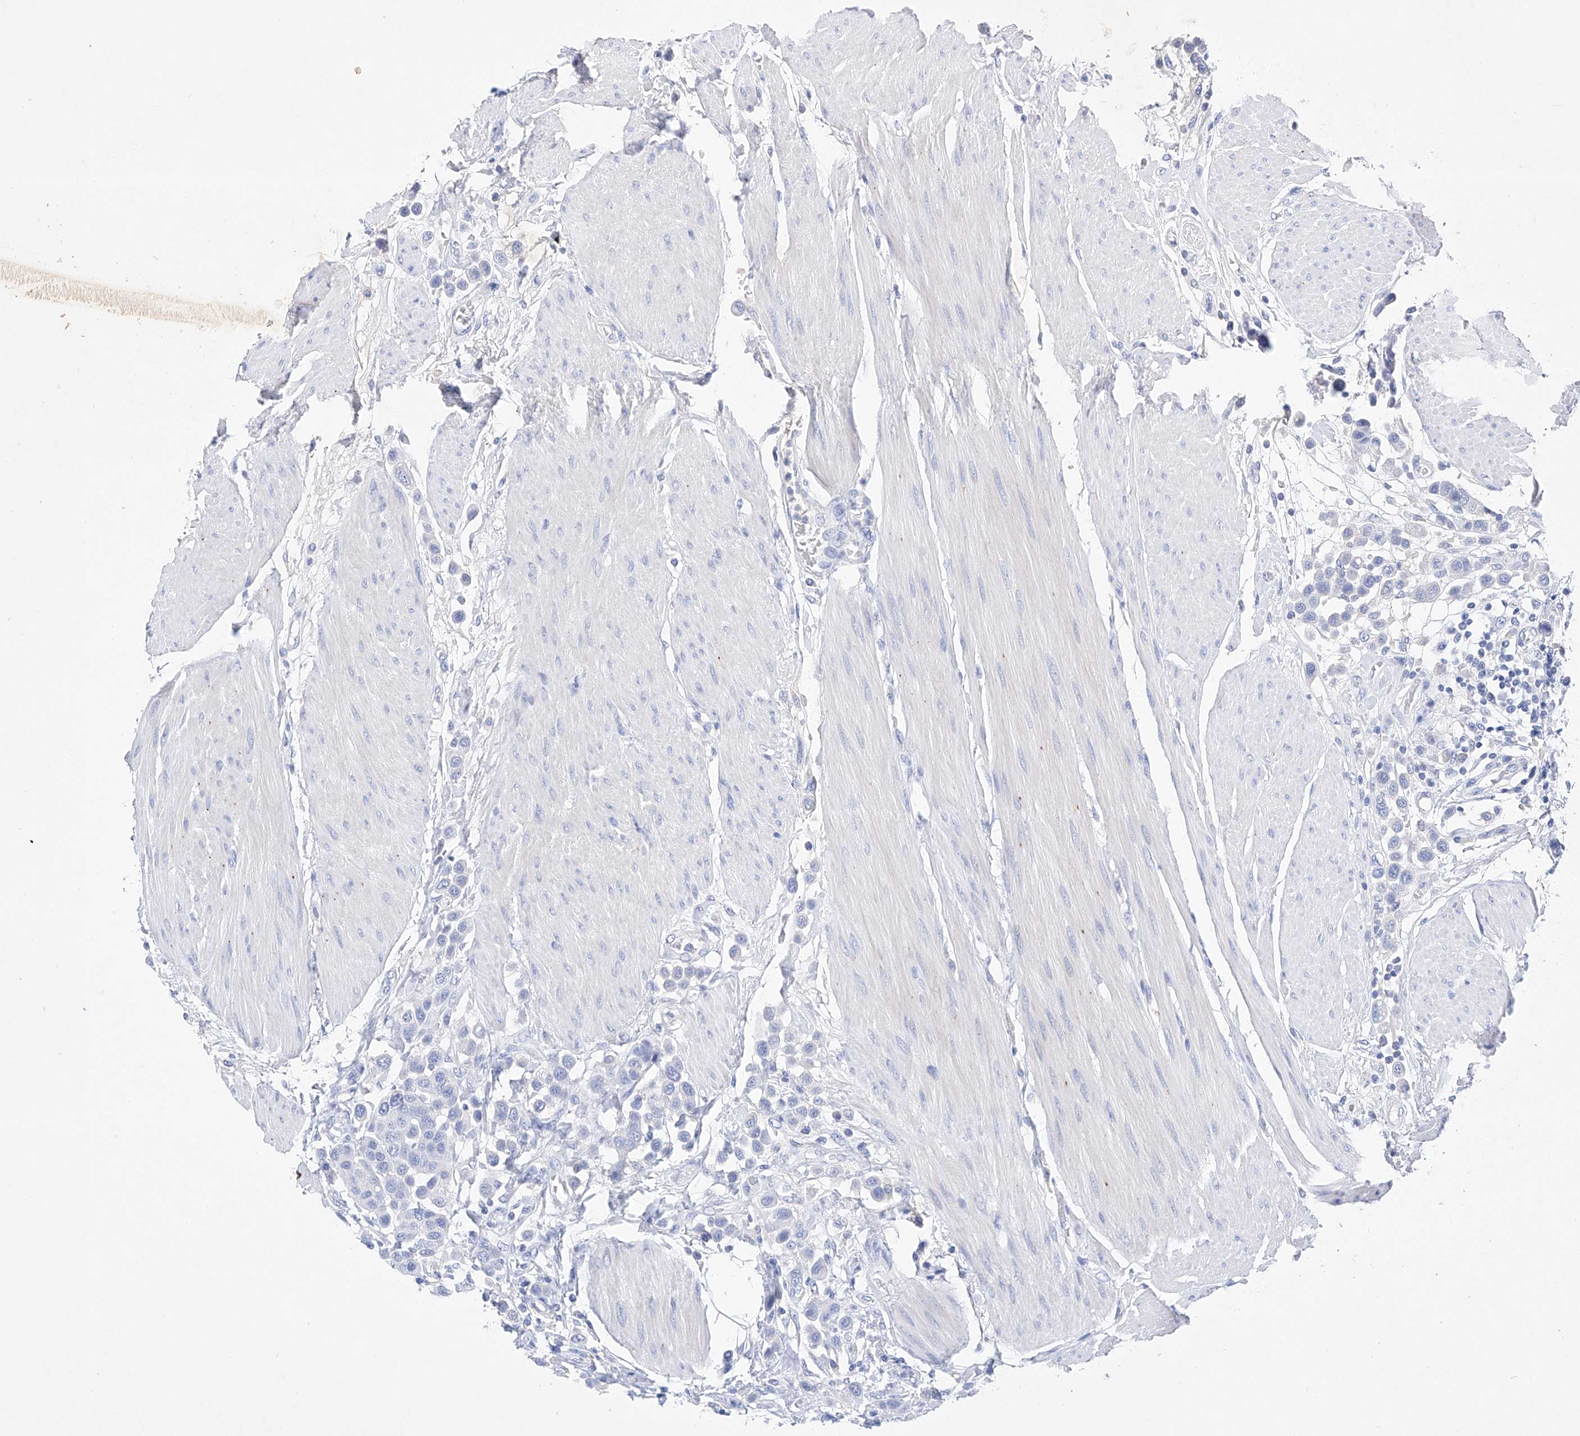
{"staining": {"intensity": "negative", "quantity": "none", "location": "none"}, "tissue": "urothelial cancer", "cell_type": "Tumor cells", "image_type": "cancer", "snomed": [{"axis": "morphology", "description": "Urothelial carcinoma, High grade"}, {"axis": "topography", "description": "Urinary bladder"}], "caption": "The IHC photomicrograph has no significant staining in tumor cells of urothelial cancer tissue. (Stains: DAB (3,3'-diaminobenzidine) immunohistochemistry (IHC) with hematoxylin counter stain, Microscopy: brightfield microscopy at high magnification).", "gene": "LURAP1", "patient": {"sex": "male", "age": 50}}